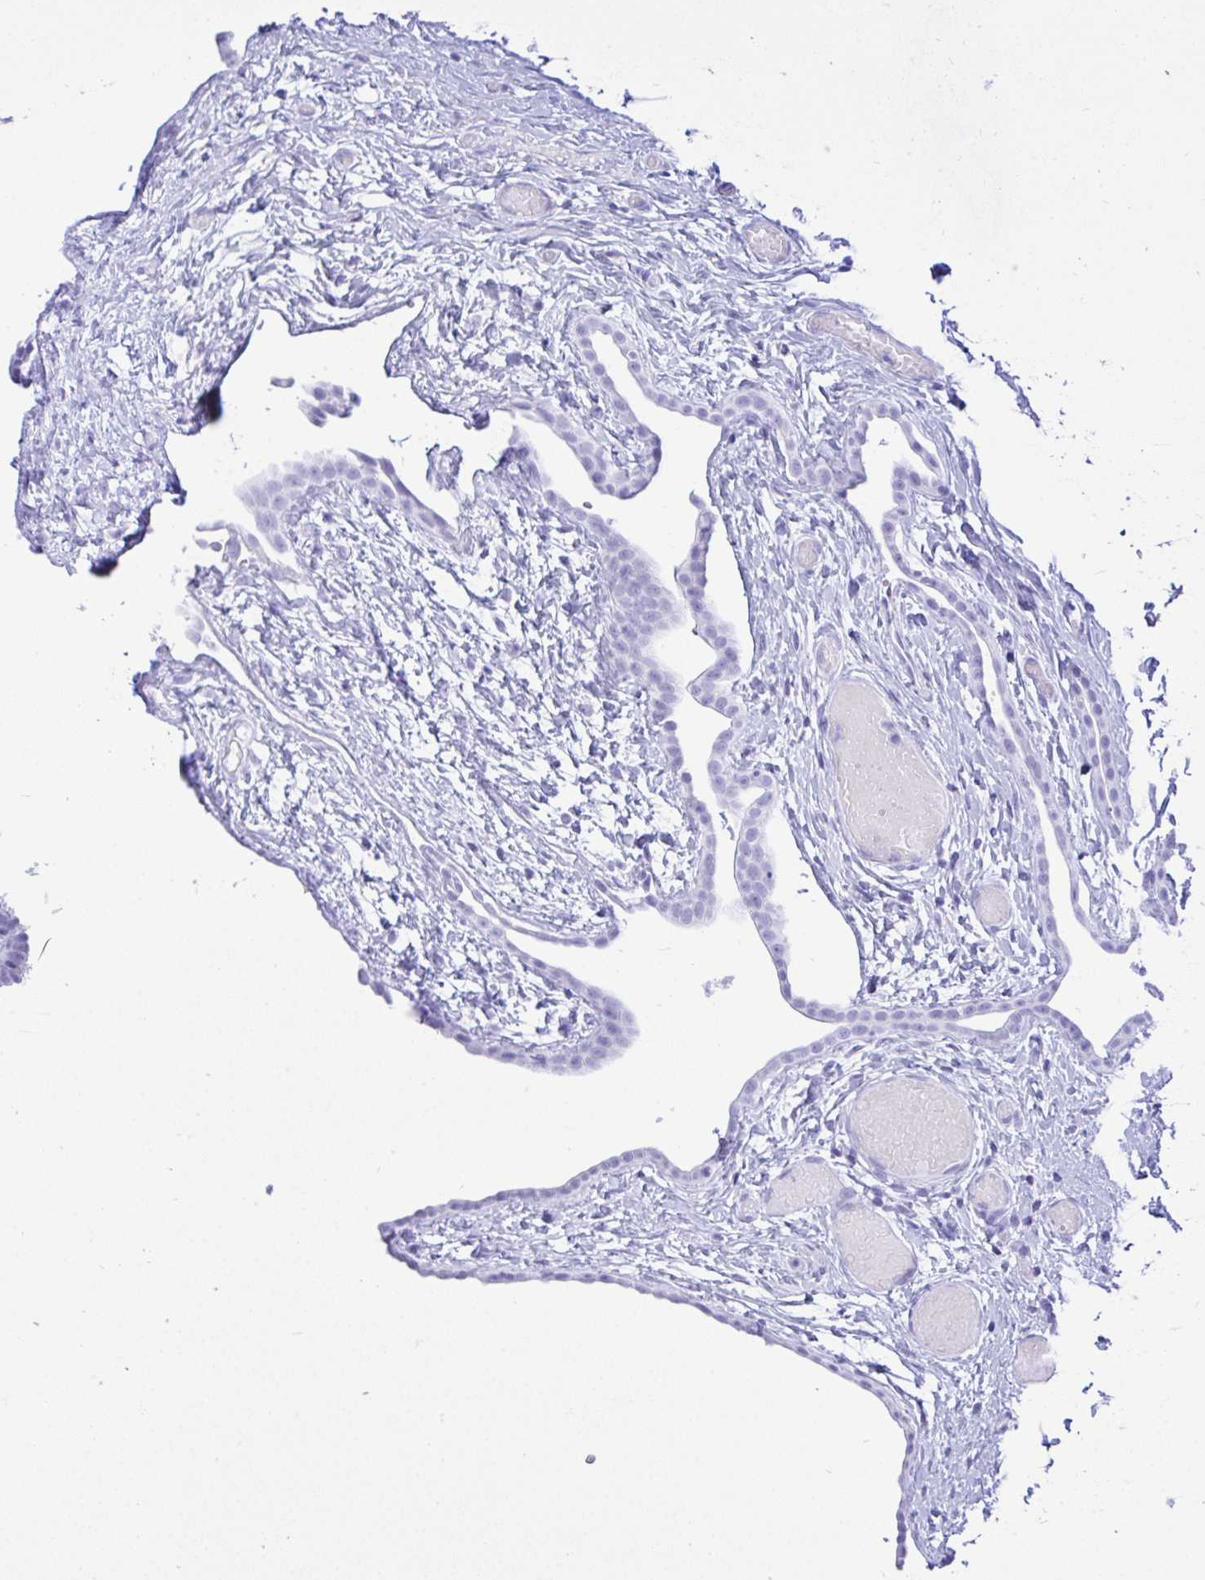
{"staining": {"intensity": "negative", "quantity": "none", "location": "none"}, "tissue": "fallopian tube", "cell_type": "Glandular cells", "image_type": "normal", "snomed": [{"axis": "morphology", "description": "Normal tissue, NOS"}, {"axis": "topography", "description": "Fallopian tube"}], "caption": "Micrograph shows no significant protein expression in glandular cells of unremarkable fallopian tube. The staining was performed using DAB (3,3'-diaminobenzidine) to visualize the protein expression in brown, while the nuclei were stained in blue with hematoxylin (Magnification: 20x).", "gene": "SELENOV", "patient": {"sex": "female", "age": 37}}